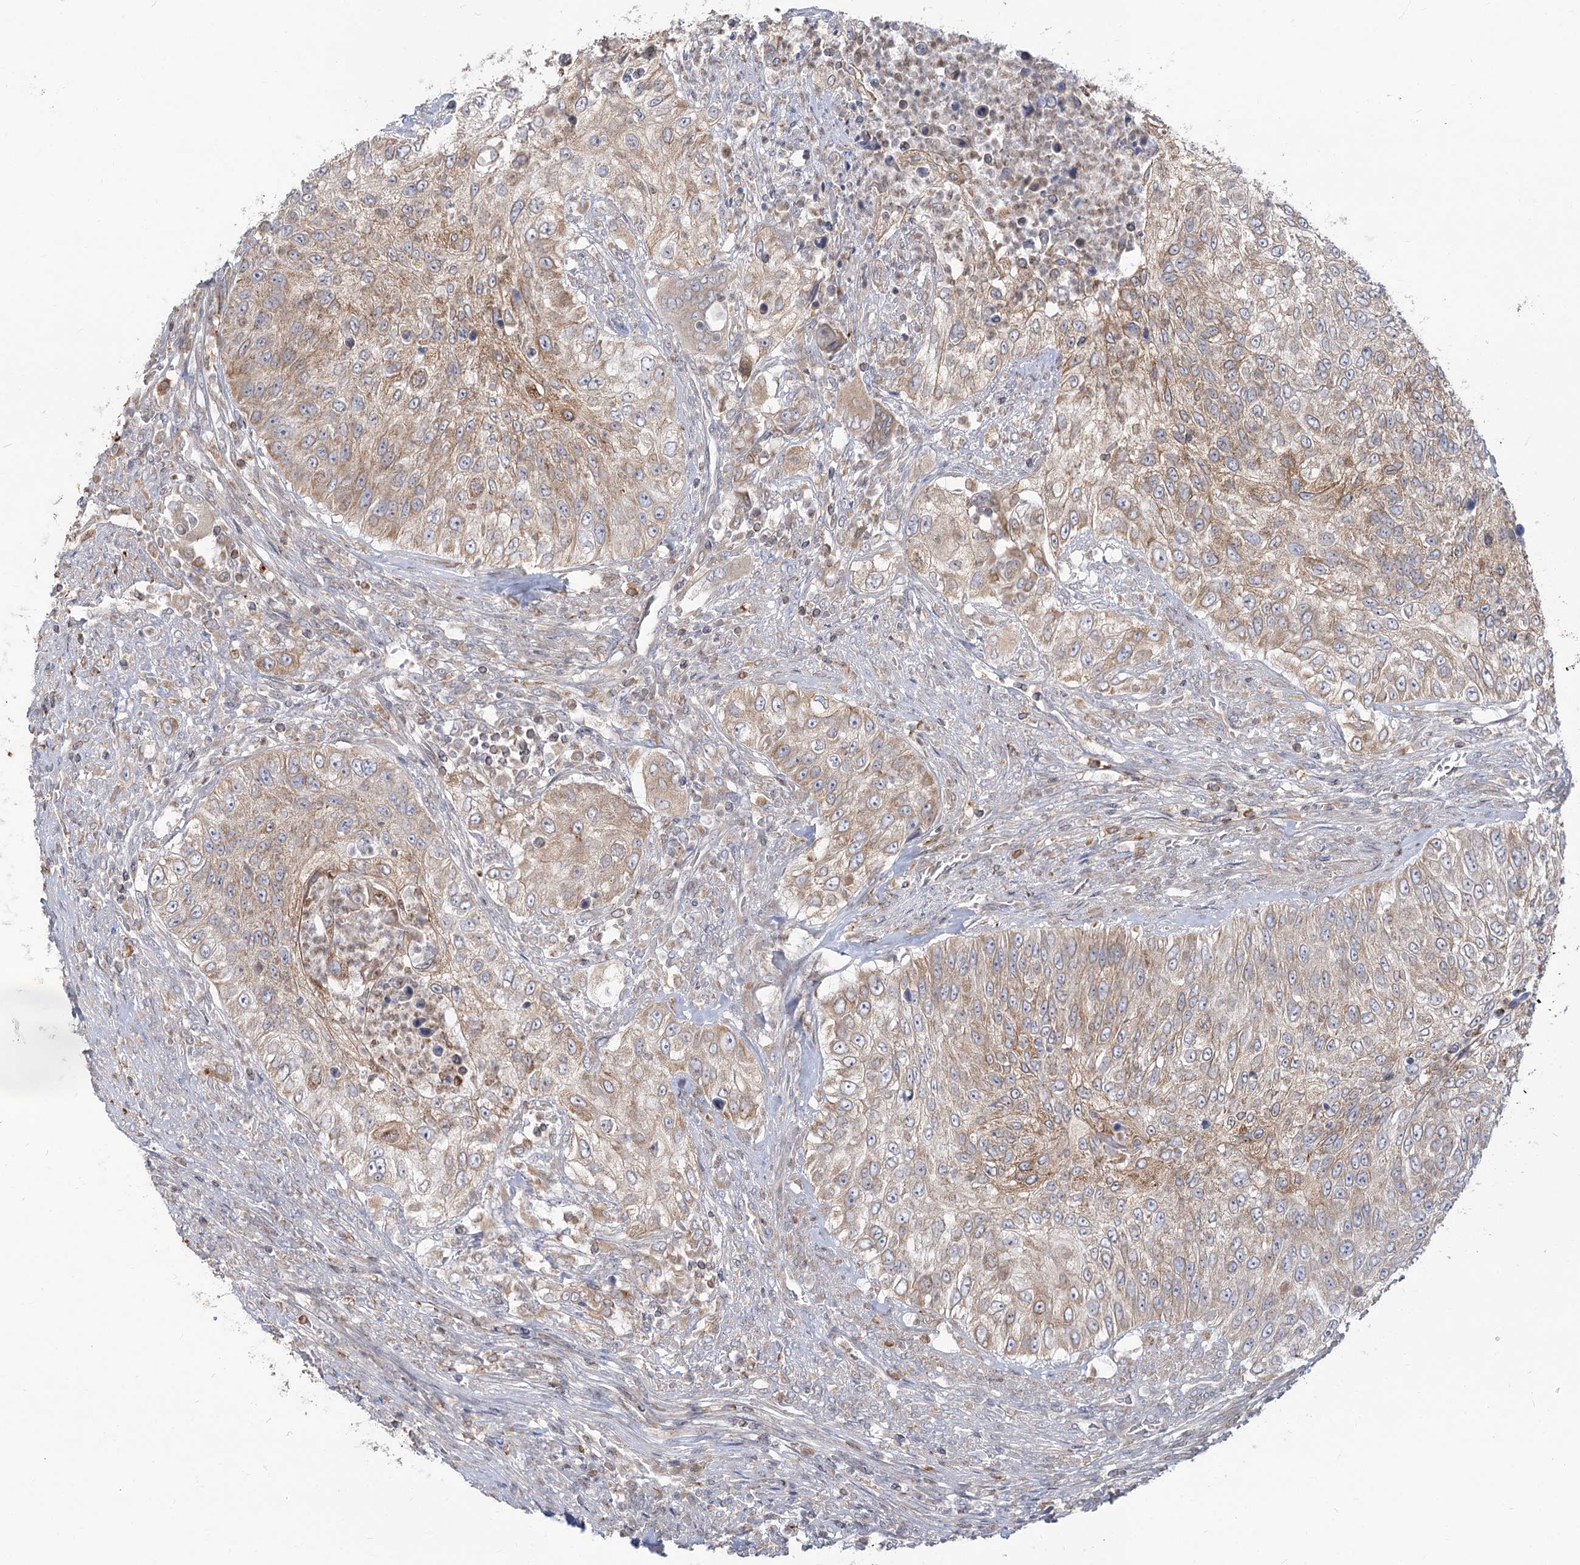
{"staining": {"intensity": "moderate", "quantity": "25%-75%", "location": "cytoplasmic/membranous"}, "tissue": "urothelial cancer", "cell_type": "Tumor cells", "image_type": "cancer", "snomed": [{"axis": "morphology", "description": "Urothelial carcinoma, High grade"}, {"axis": "topography", "description": "Urinary bladder"}], "caption": "High-grade urothelial carcinoma stained for a protein reveals moderate cytoplasmic/membranous positivity in tumor cells.", "gene": "MTMR3", "patient": {"sex": "female", "age": 60}}